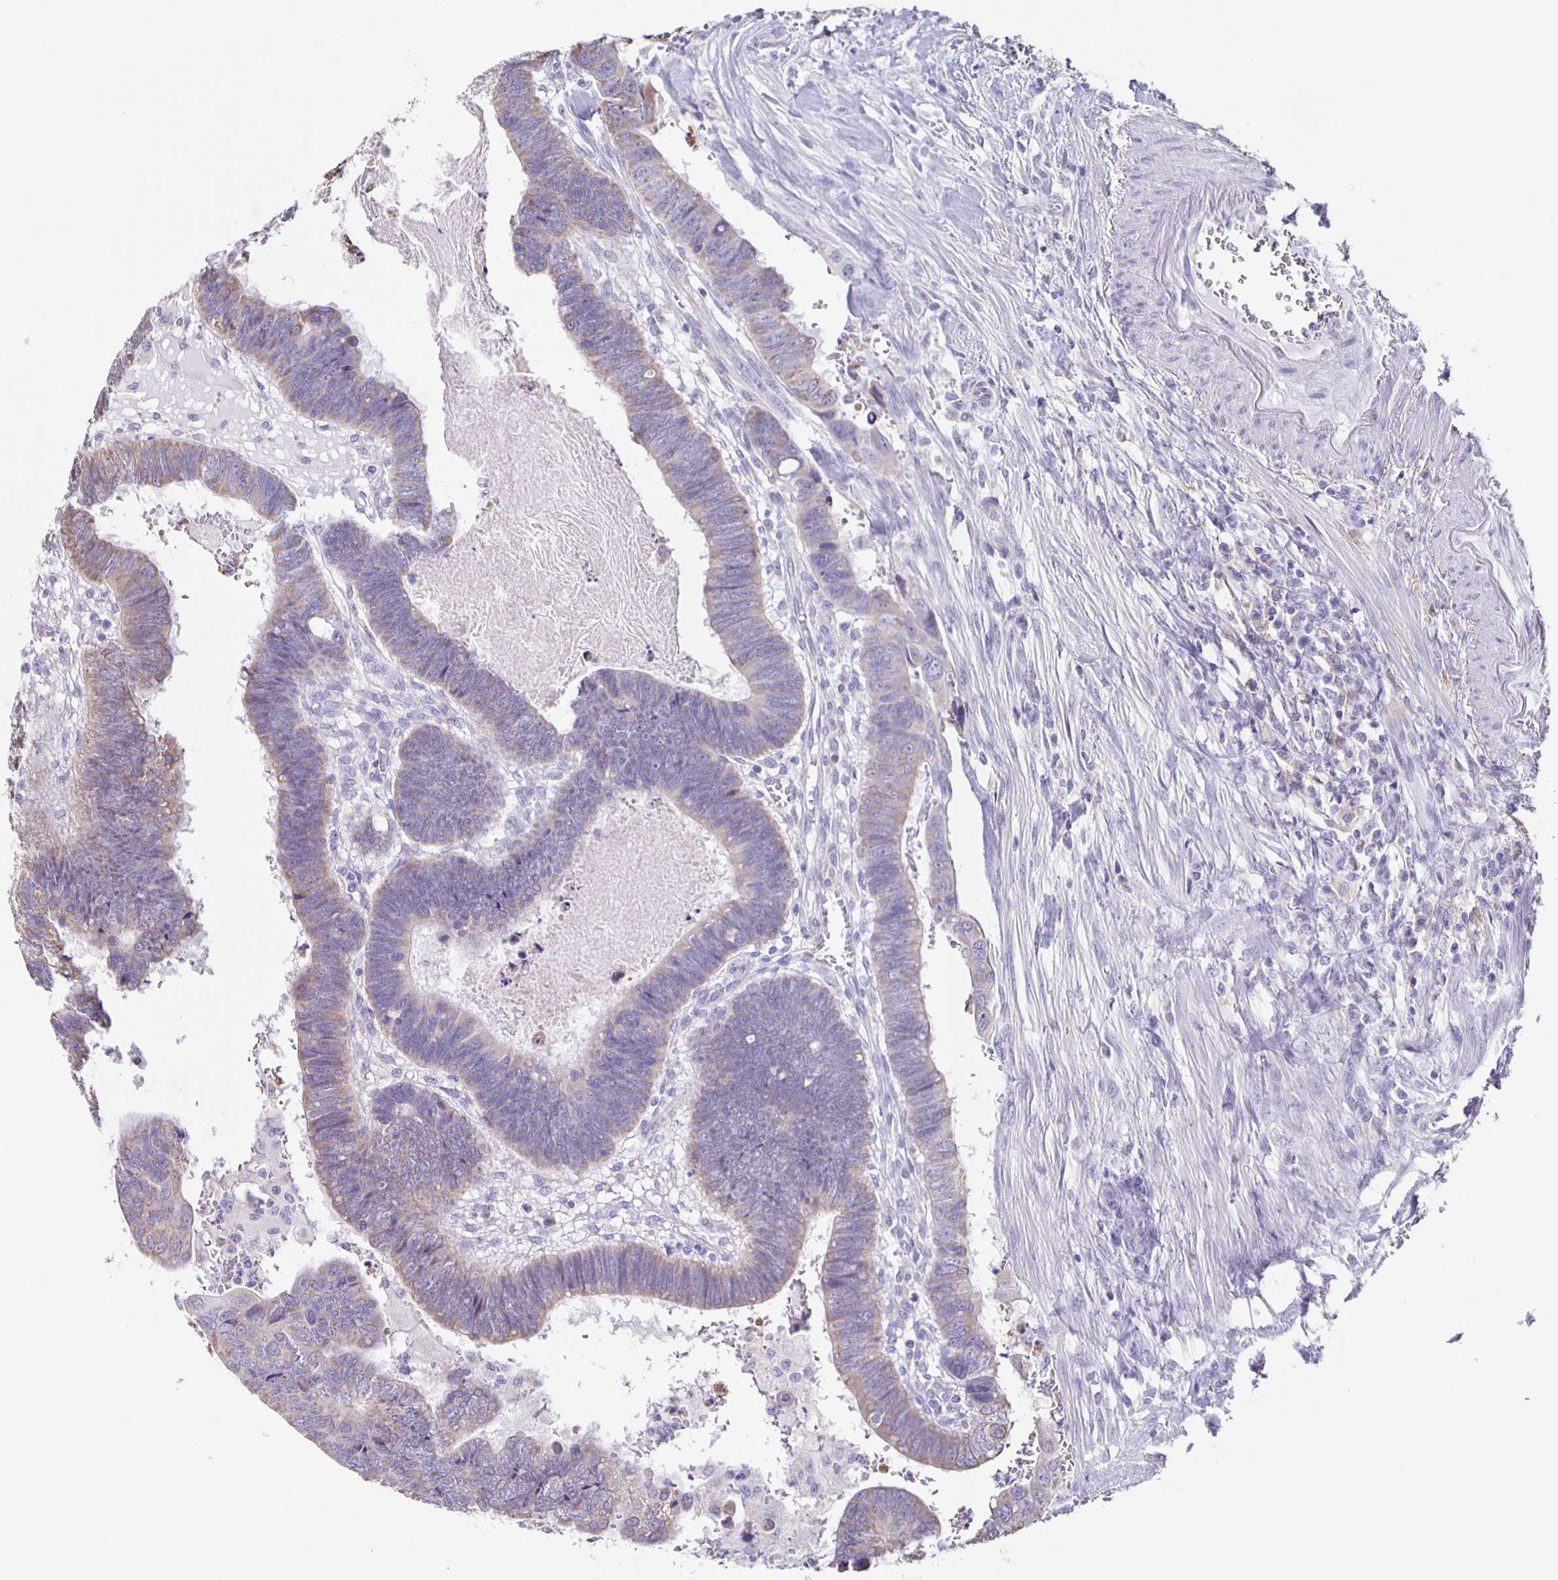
{"staining": {"intensity": "weak", "quantity": "25%-75%", "location": "cytoplasmic/membranous"}, "tissue": "colorectal cancer", "cell_type": "Tumor cells", "image_type": "cancer", "snomed": [{"axis": "morphology", "description": "Adenocarcinoma, NOS"}, {"axis": "topography", "description": "Colon"}], "caption": "Protein analysis of colorectal cancer (adenocarcinoma) tissue demonstrates weak cytoplasmic/membranous expression in about 25%-75% of tumor cells. The protein is stained brown, and the nuclei are stained in blue (DAB IHC with brightfield microscopy, high magnification).", "gene": "TPPP", "patient": {"sex": "male", "age": 62}}